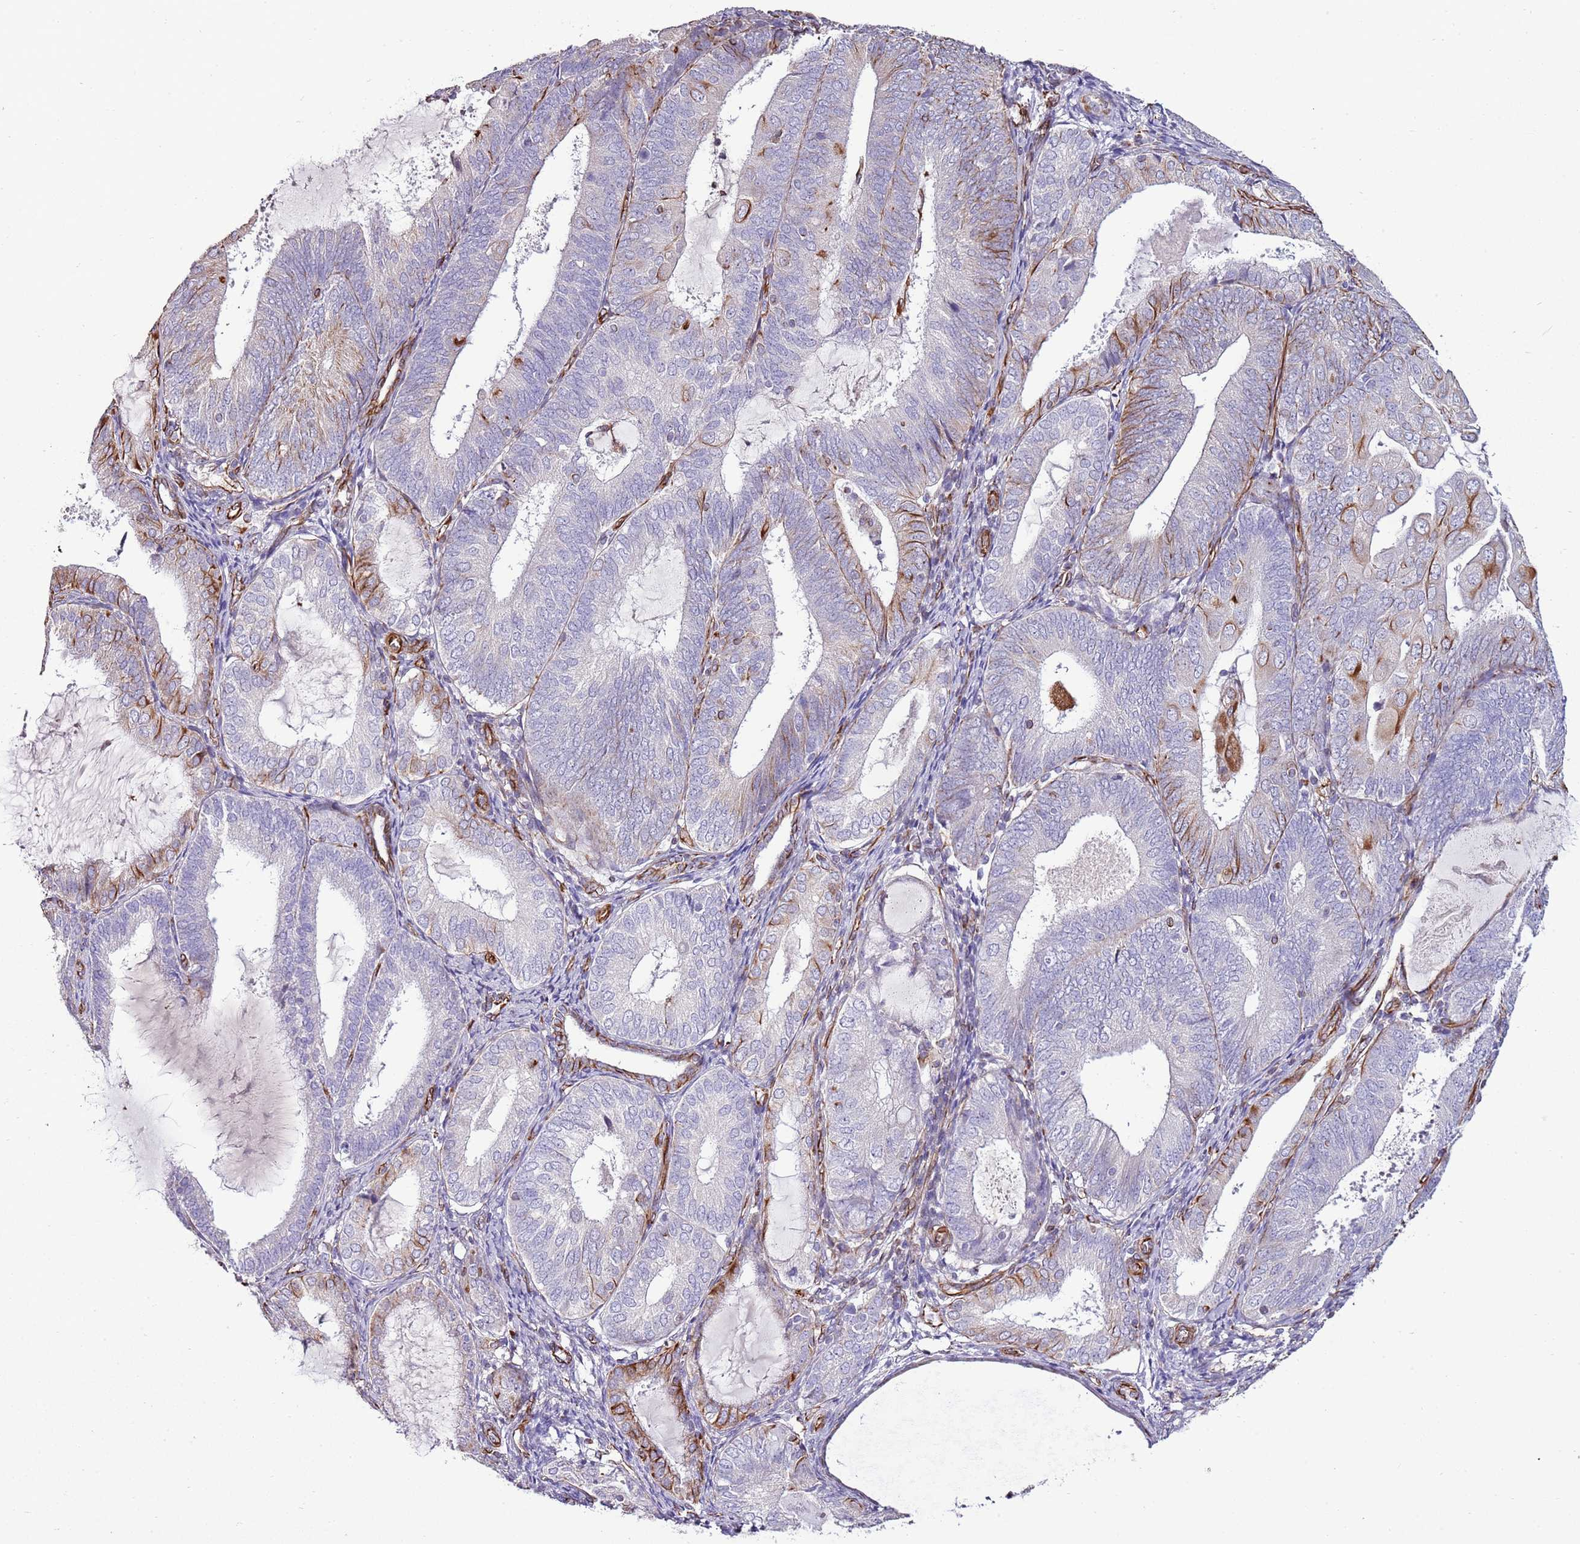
{"staining": {"intensity": "moderate", "quantity": "<25%", "location": "cytoplasmic/membranous"}, "tissue": "endometrial cancer", "cell_type": "Tumor cells", "image_type": "cancer", "snomed": [{"axis": "morphology", "description": "Adenocarcinoma, NOS"}, {"axis": "topography", "description": "Endometrium"}], "caption": "Tumor cells demonstrate low levels of moderate cytoplasmic/membranous expression in approximately <25% of cells in human adenocarcinoma (endometrial).", "gene": "ZNF786", "patient": {"sex": "female", "age": 81}}